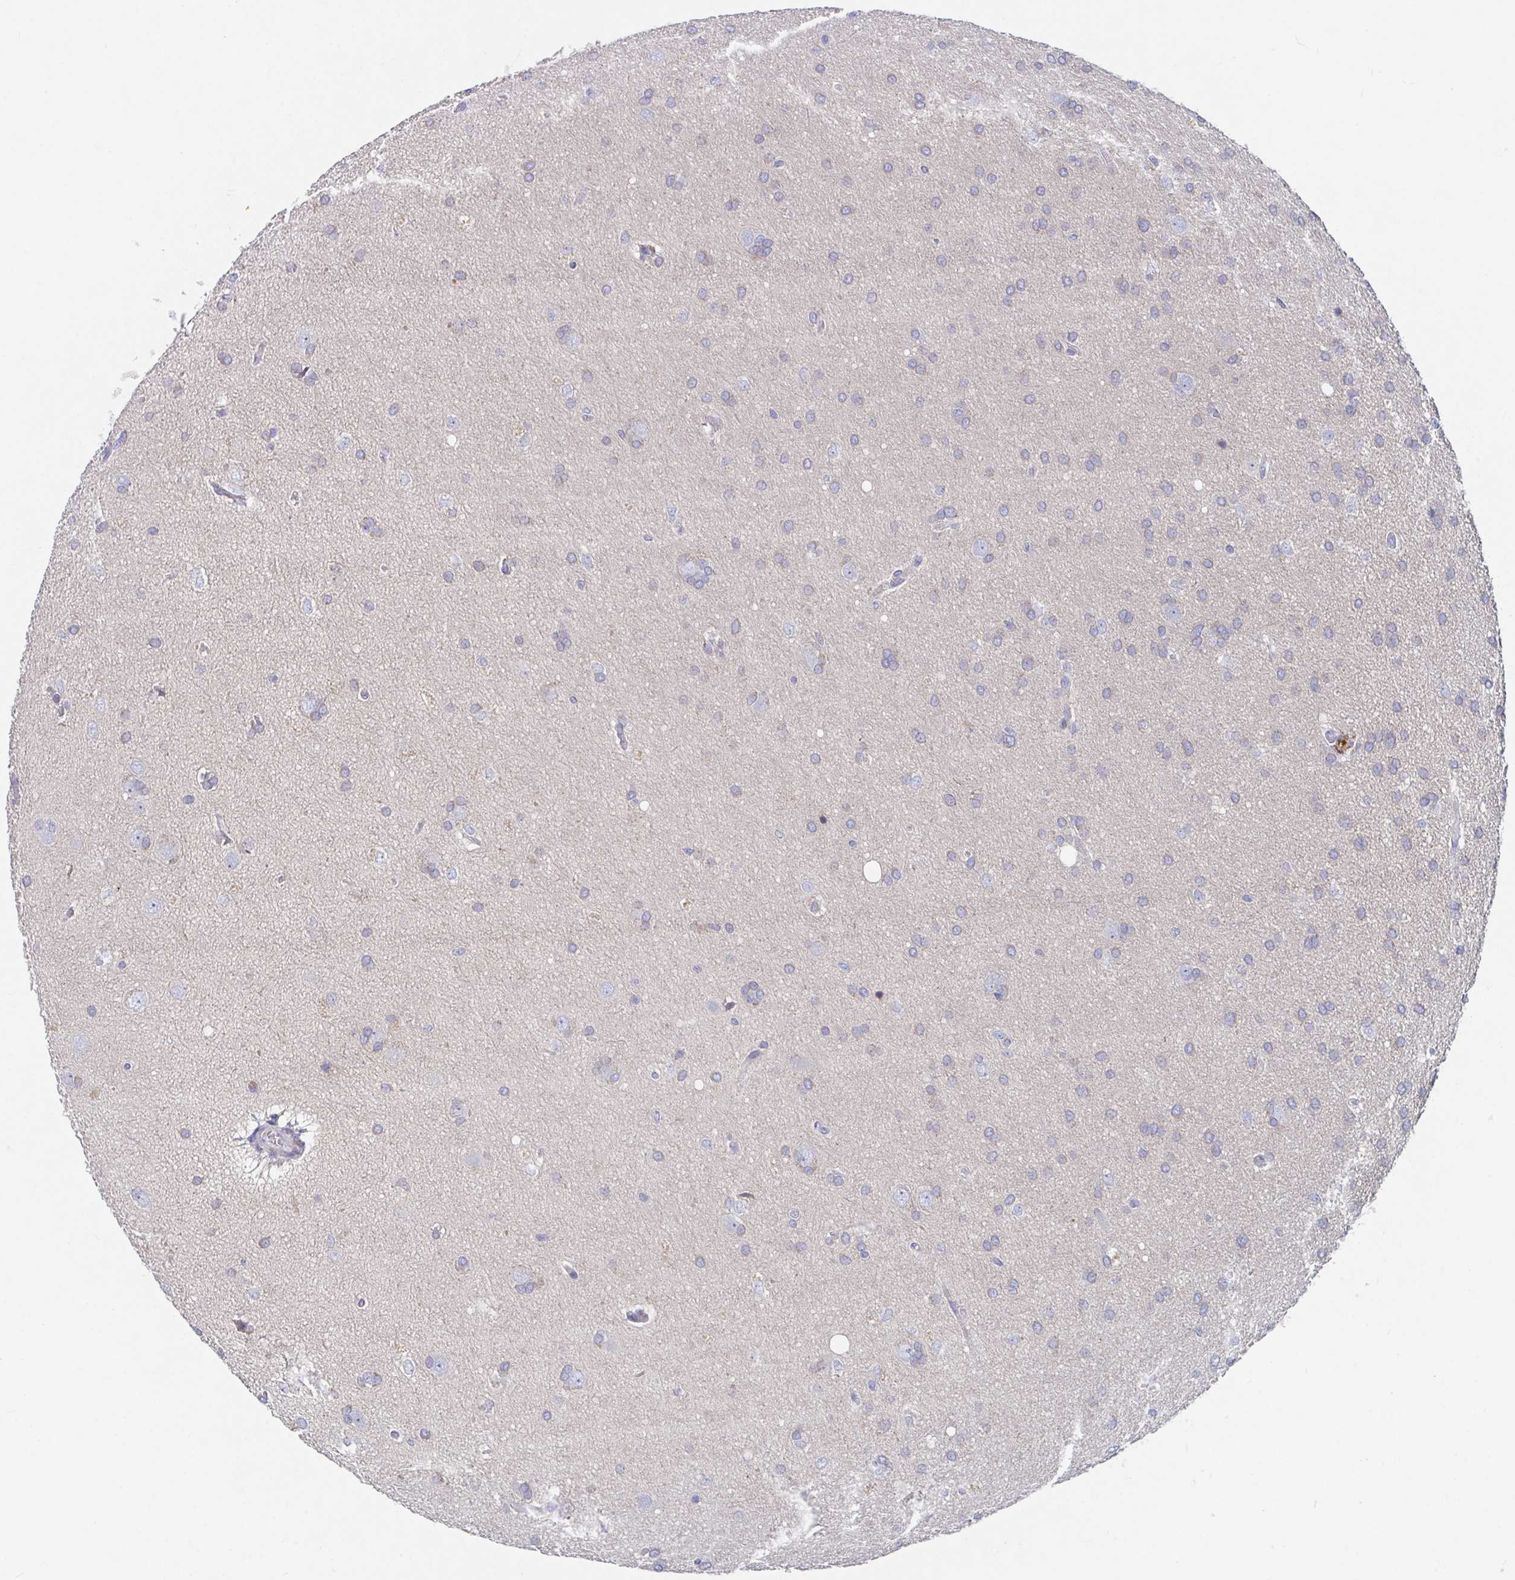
{"staining": {"intensity": "negative", "quantity": "none", "location": "none"}, "tissue": "glioma", "cell_type": "Tumor cells", "image_type": "cancer", "snomed": [{"axis": "morphology", "description": "Glioma, malignant, Low grade"}, {"axis": "topography", "description": "Brain"}], "caption": "Immunohistochemical staining of human glioma exhibits no significant positivity in tumor cells.", "gene": "ZNF561", "patient": {"sex": "female", "age": 54}}